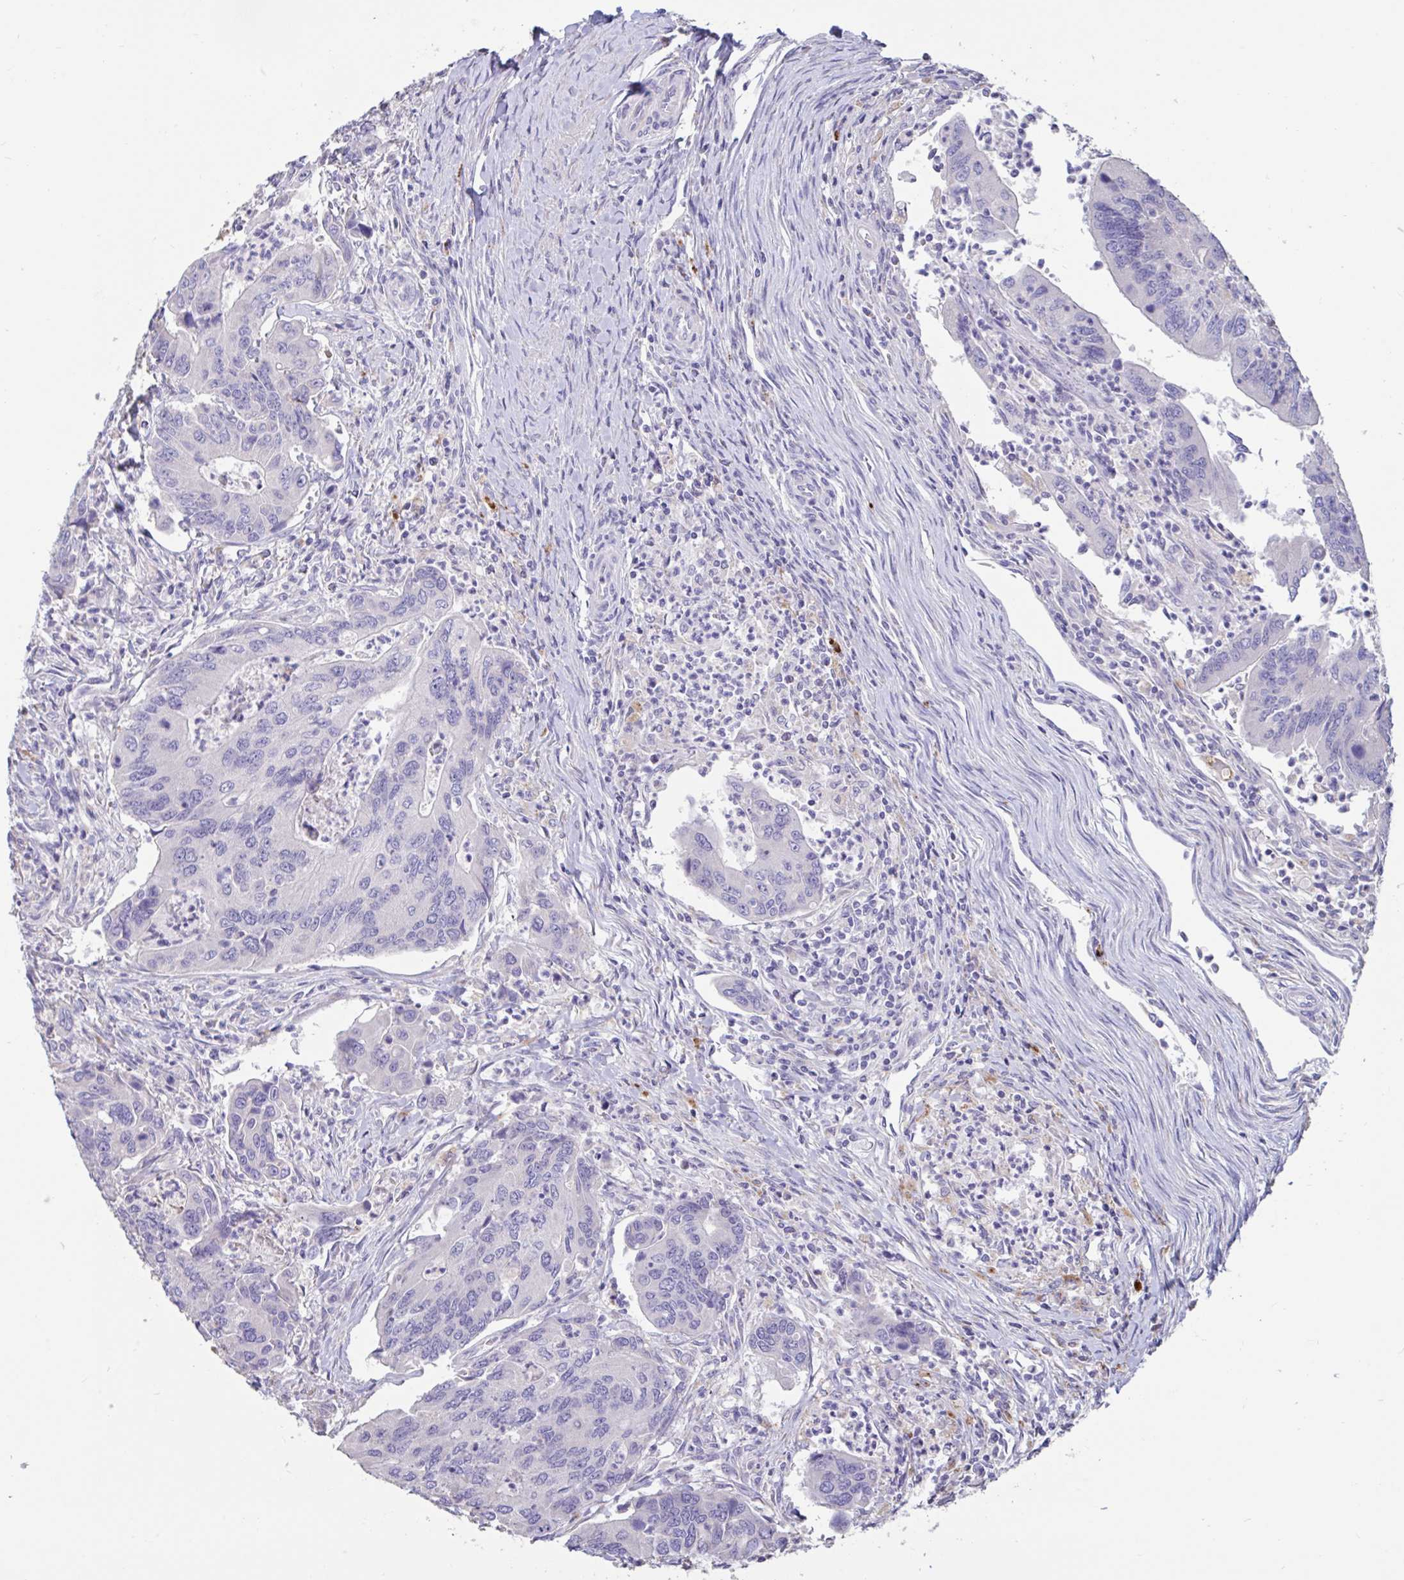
{"staining": {"intensity": "negative", "quantity": "none", "location": "none"}, "tissue": "colorectal cancer", "cell_type": "Tumor cells", "image_type": "cancer", "snomed": [{"axis": "morphology", "description": "Adenocarcinoma, NOS"}, {"axis": "topography", "description": "Colon"}], "caption": "Image shows no significant protein expression in tumor cells of colorectal adenocarcinoma.", "gene": "DDX39A", "patient": {"sex": "female", "age": 67}}